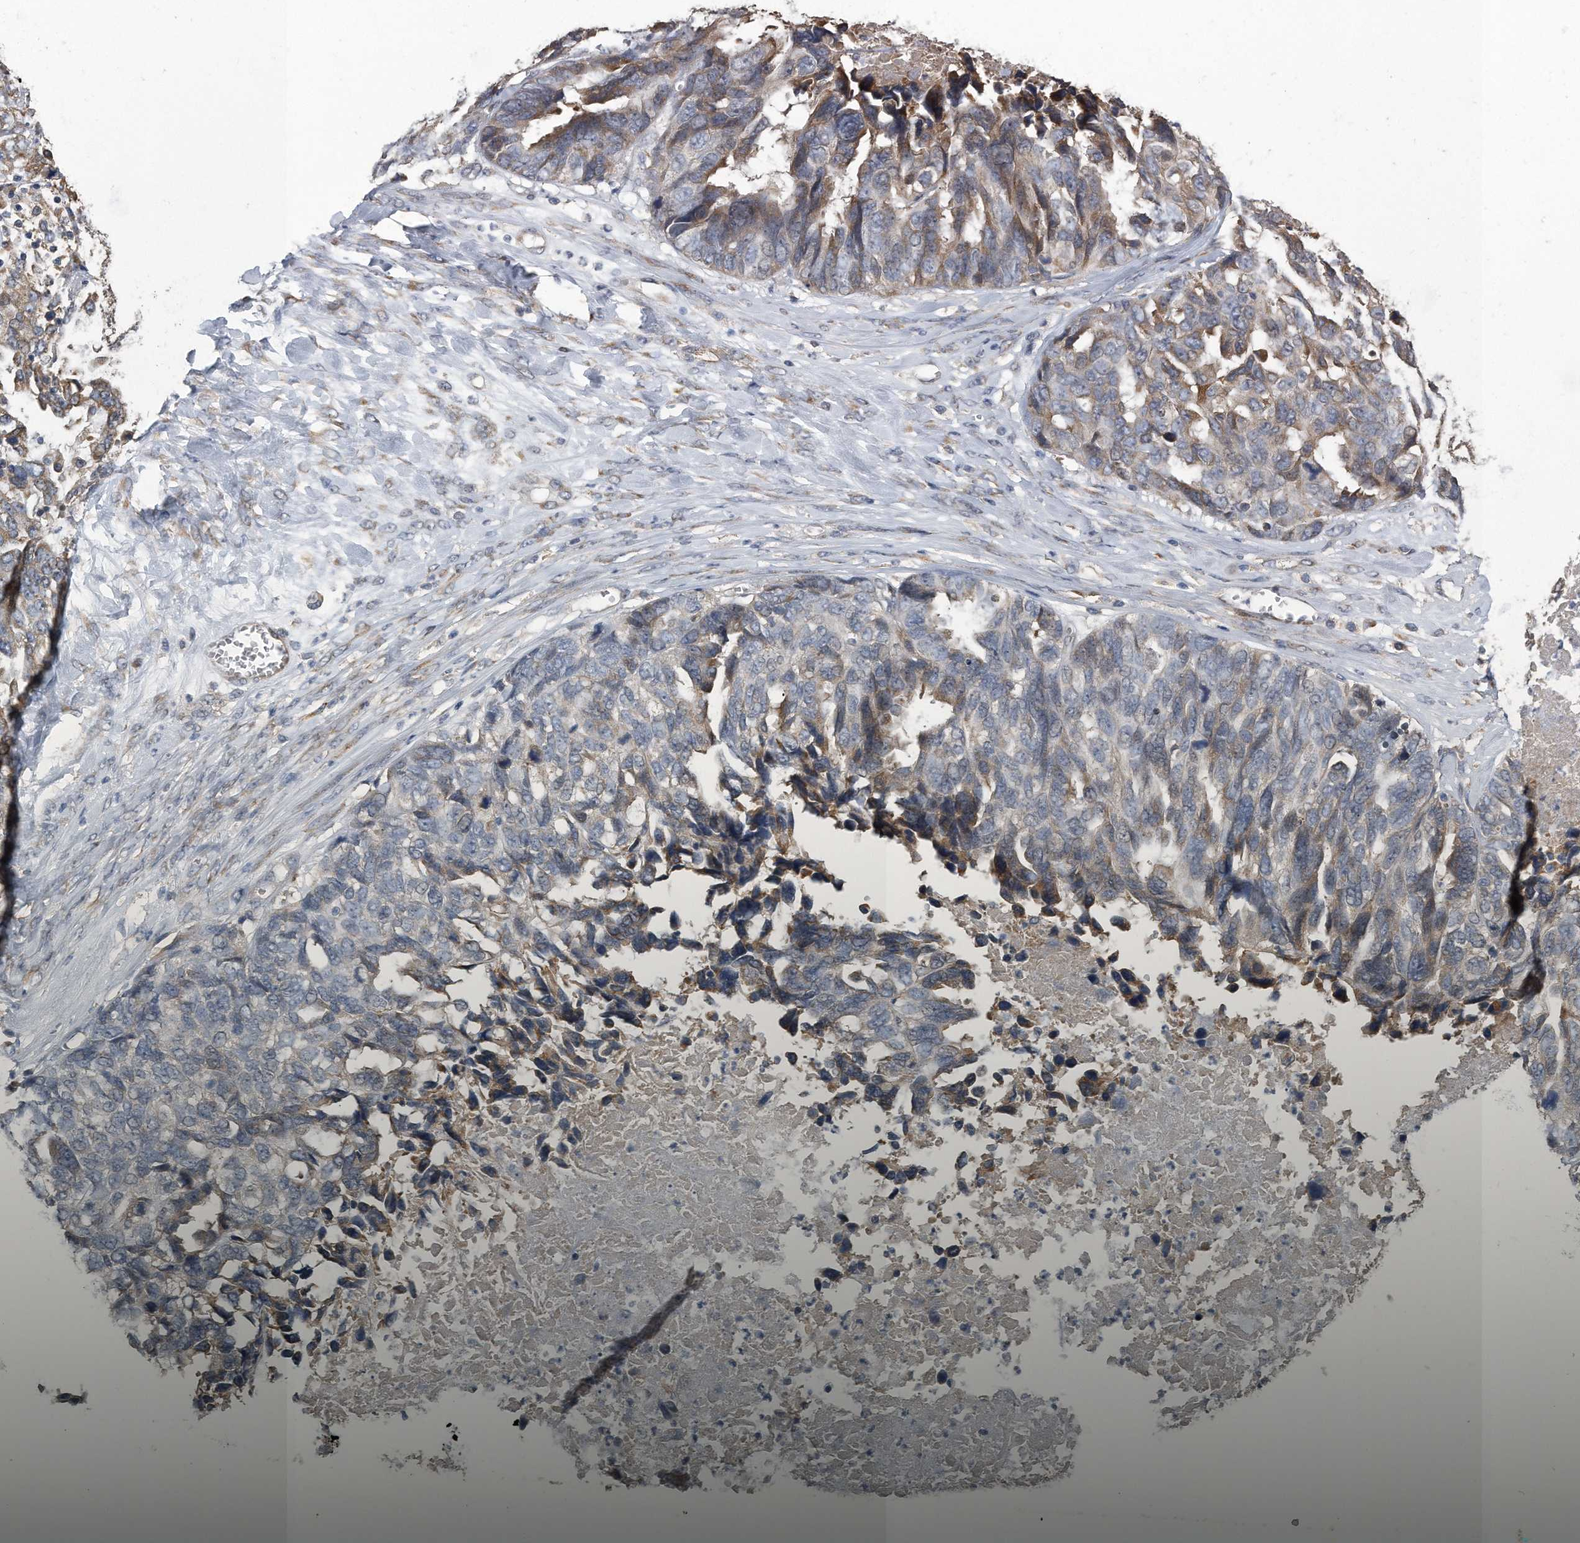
{"staining": {"intensity": "moderate", "quantity": "<25%", "location": "cytoplasmic/membranous"}, "tissue": "ovarian cancer", "cell_type": "Tumor cells", "image_type": "cancer", "snomed": [{"axis": "morphology", "description": "Cystadenocarcinoma, serous, NOS"}, {"axis": "topography", "description": "Ovary"}], "caption": "This photomicrograph displays ovarian cancer (serous cystadenocarcinoma) stained with IHC to label a protein in brown. The cytoplasmic/membranous of tumor cells show moderate positivity for the protein. Nuclei are counter-stained blue.", "gene": "PCLO", "patient": {"sex": "female", "age": 79}}